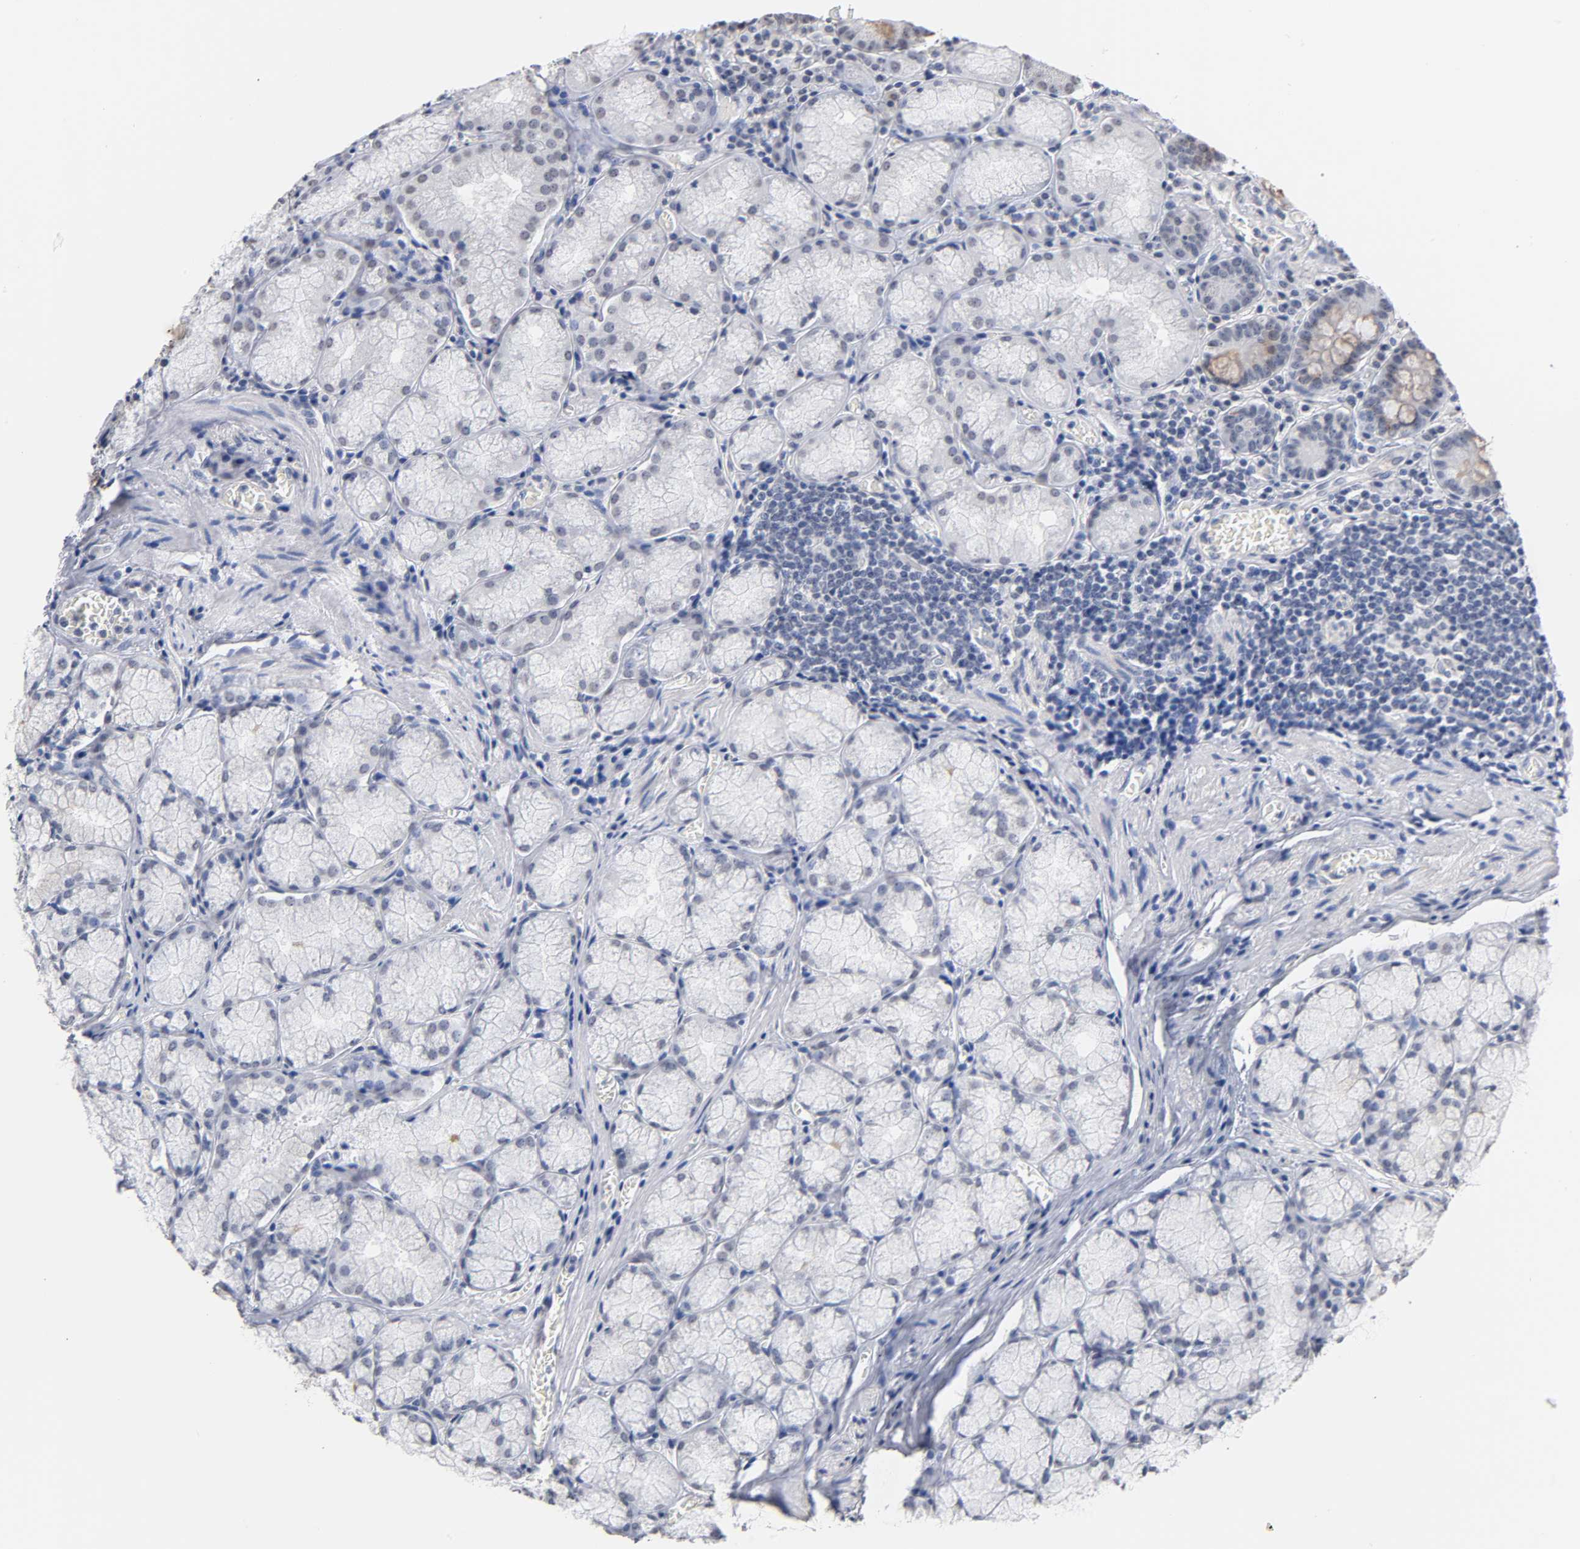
{"staining": {"intensity": "weak", "quantity": "25%-75%", "location": "cytoplasmic/membranous,nuclear"}, "tissue": "stomach", "cell_type": "Glandular cells", "image_type": "normal", "snomed": [{"axis": "morphology", "description": "Normal tissue, NOS"}, {"axis": "topography", "description": "Stomach, lower"}], "caption": "Protein expression analysis of unremarkable stomach demonstrates weak cytoplasmic/membranous,nuclear expression in approximately 25%-75% of glandular cells. Immunohistochemistry stains the protein of interest in brown and the nuclei are stained blue.", "gene": "CRABP2", "patient": {"sex": "male", "age": 56}}